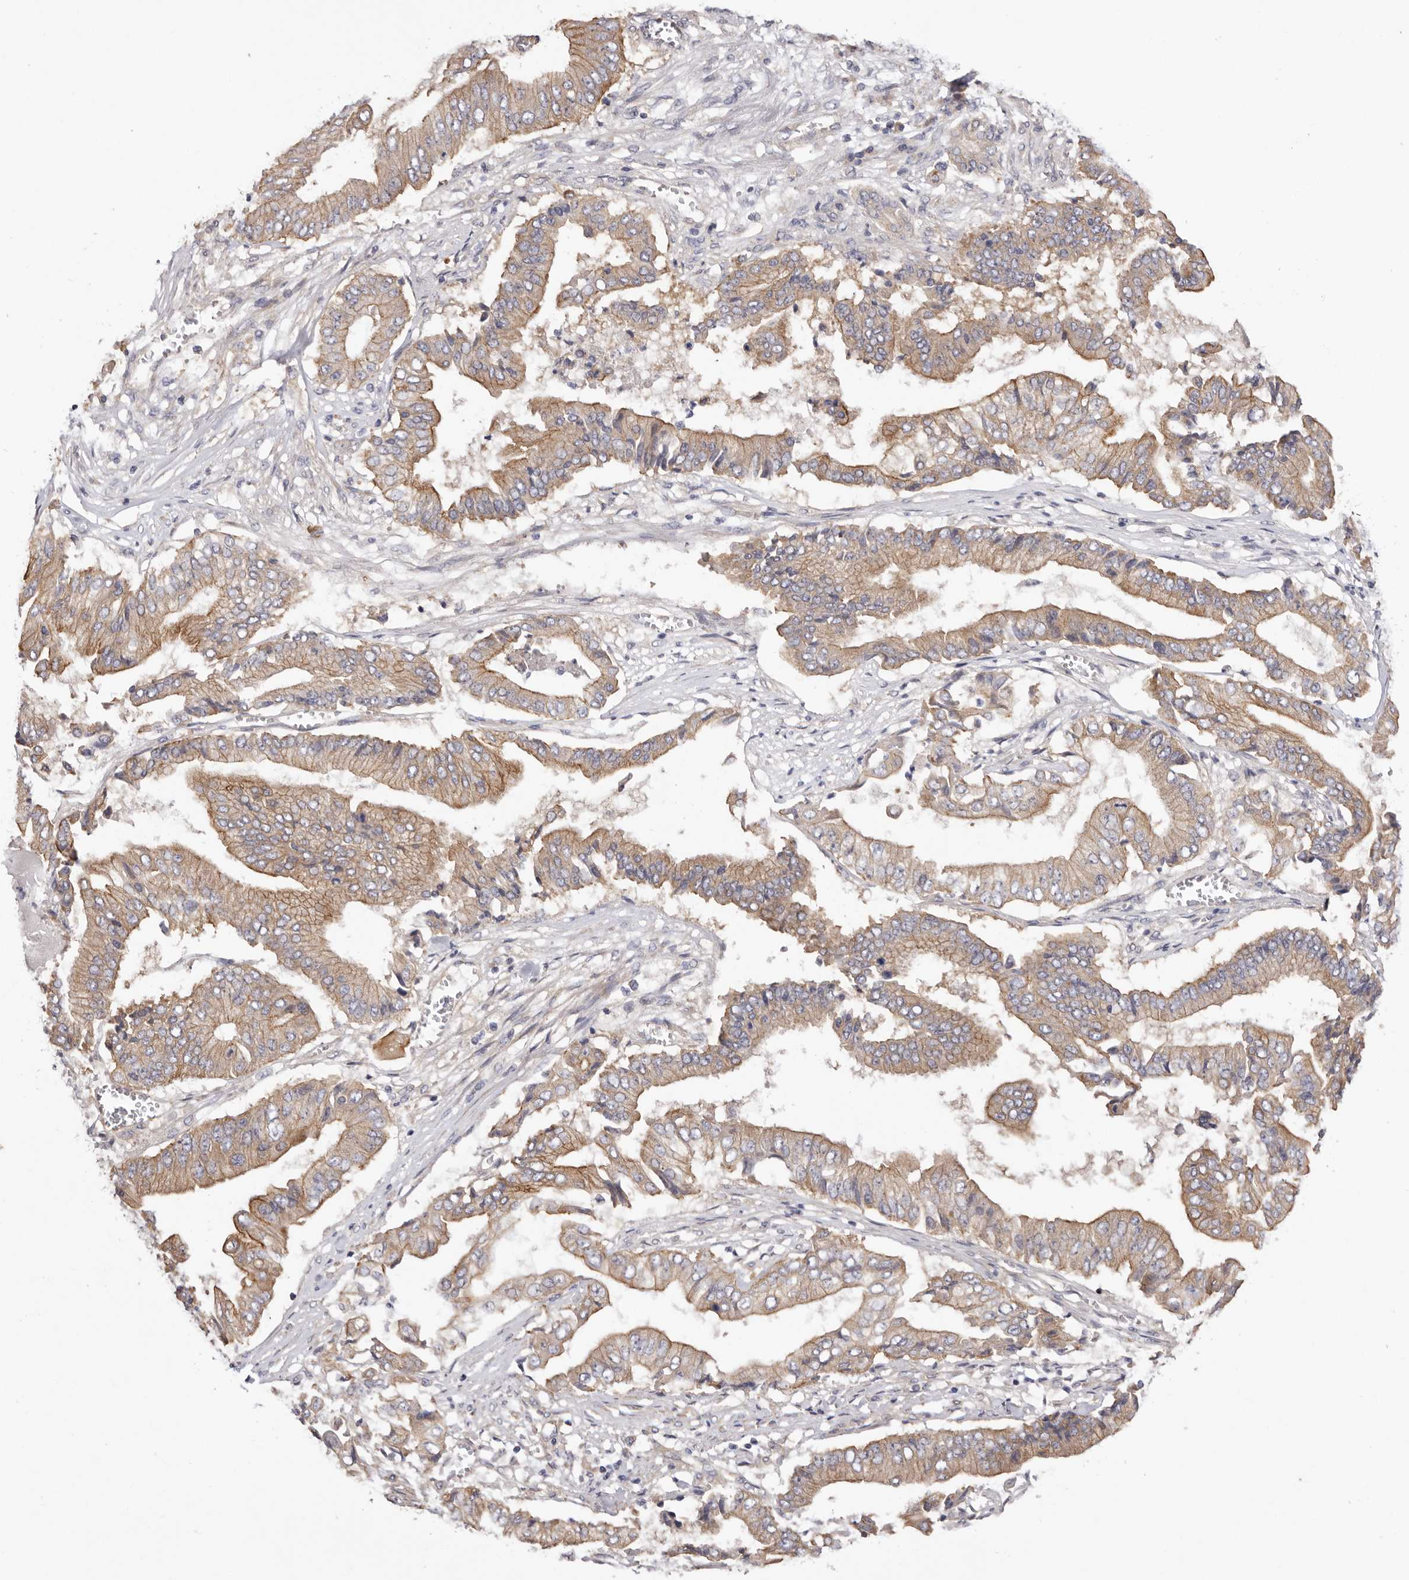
{"staining": {"intensity": "moderate", "quantity": ">75%", "location": "cytoplasmic/membranous"}, "tissue": "pancreatic cancer", "cell_type": "Tumor cells", "image_type": "cancer", "snomed": [{"axis": "morphology", "description": "Adenocarcinoma, NOS"}, {"axis": "topography", "description": "Pancreas"}], "caption": "This histopathology image shows pancreatic adenocarcinoma stained with immunohistochemistry (IHC) to label a protein in brown. The cytoplasmic/membranous of tumor cells show moderate positivity for the protein. Nuclei are counter-stained blue.", "gene": "FAM167B", "patient": {"sex": "female", "age": 77}}